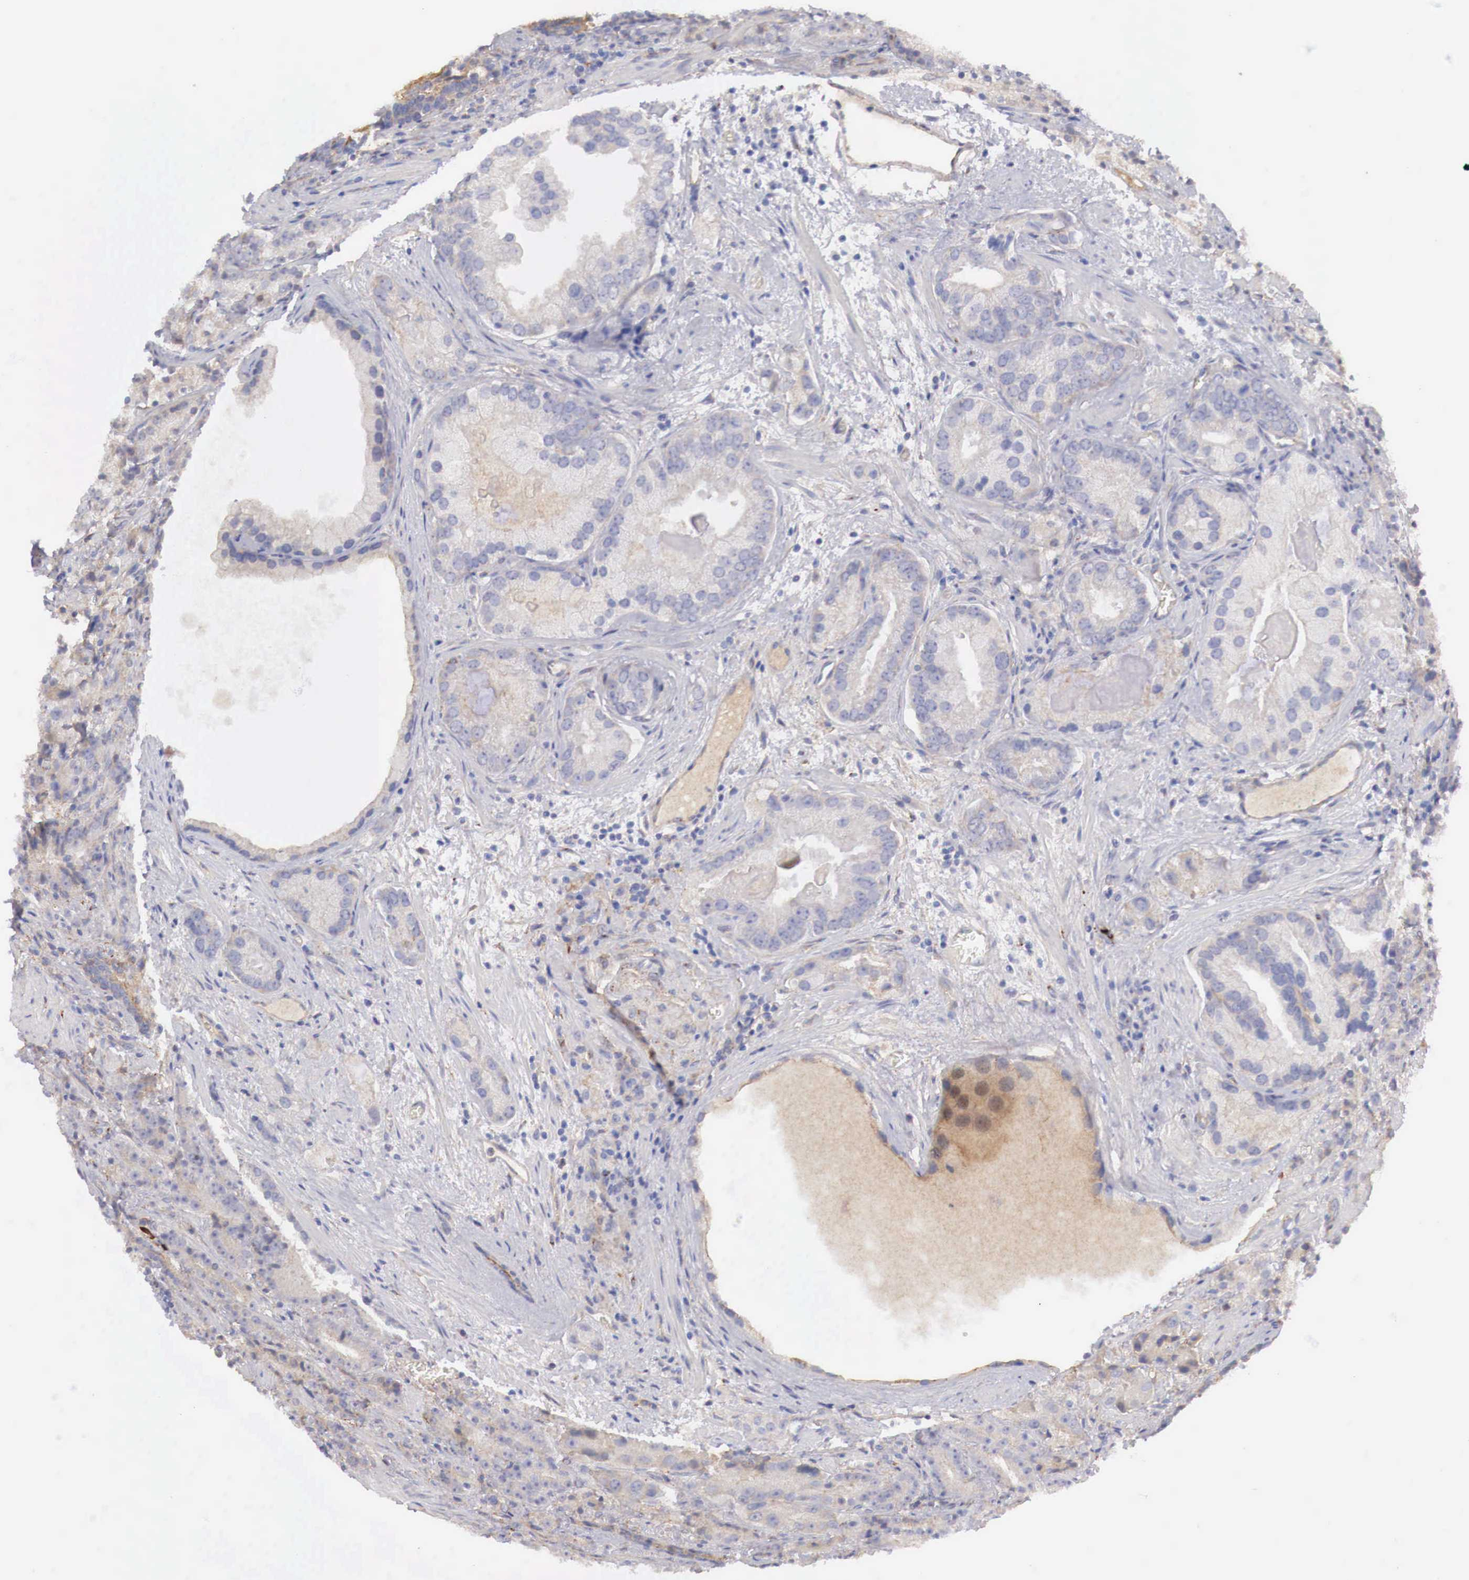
{"staining": {"intensity": "weak", "quantity": "<25%", "location": "cytoplasmic/membranous"}, "tissue": "prostate cancer", "cell_type": "Tumor cells", "image_type": "cancer", "snomed": [{"axis": "morphology", "description": "Adenocarcinoma, Medium grade"}, {"axis": "topography", "description": "Prostate"}], "caption": "Human prostate medium-grade adenocarcinoma stained for a protein using IHC displays no staining in tumor cells.", "gene": "KLHDC7B", "patient": {"sex": "male", "age": 70}}